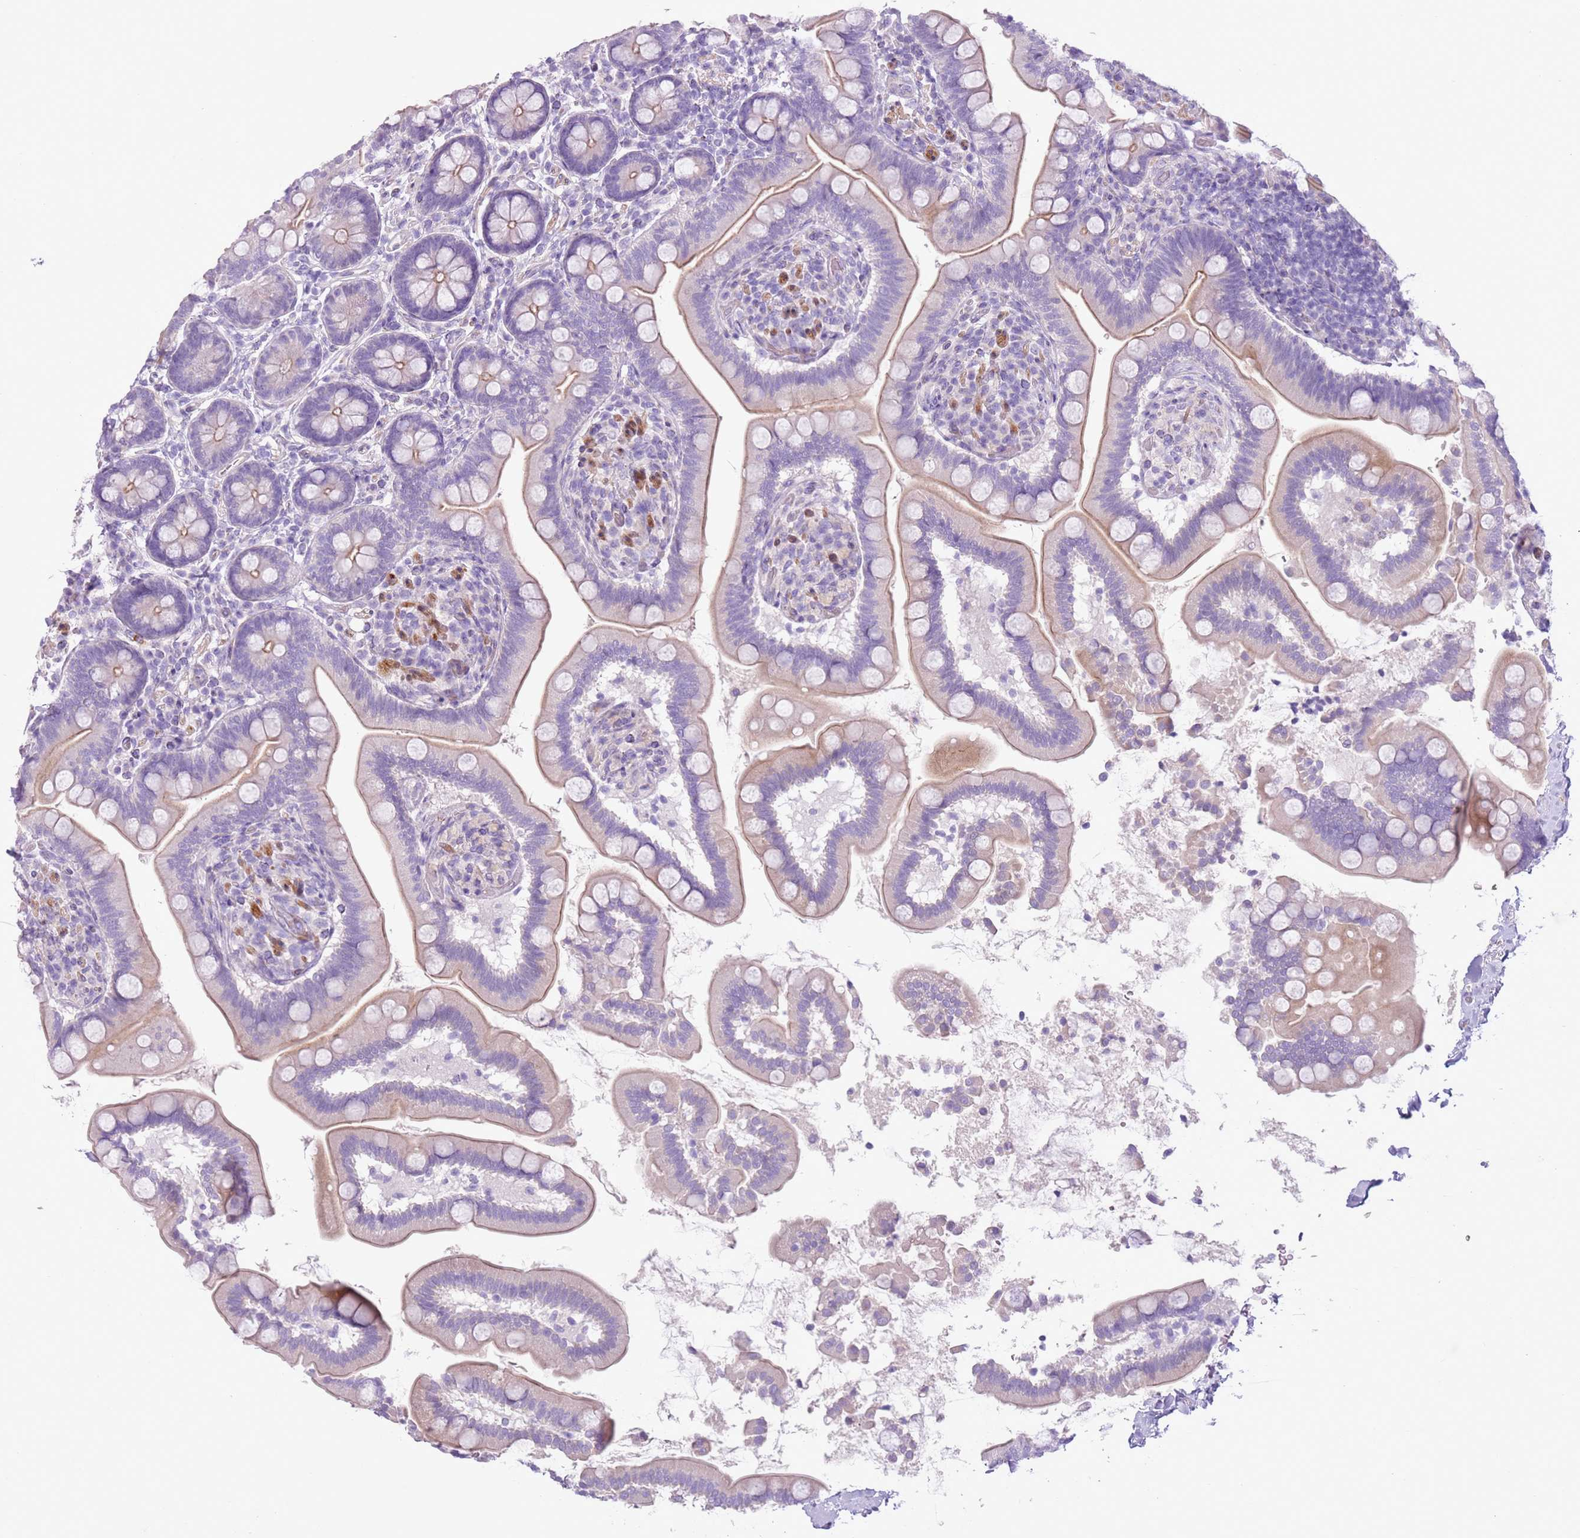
{"staining": {"intensity": "weak", "quantity": "<25%", "location": "cytoplasmic/membranous"}, "tissue": "small intestine", "cell_type": "Glandular cells", "image_type": "normal", "snomed": [{"axis": "morphology", "description": "Normal tissue, NOS"}, {"axis": "topography", "description": "Small intestine"}], "caption": "DAB immunohistochemical staining of normal small intestine reveals no significant staining in glandular cells.", "gene": "ZNF239", "patient": {"sex": "female", "age": 64}}